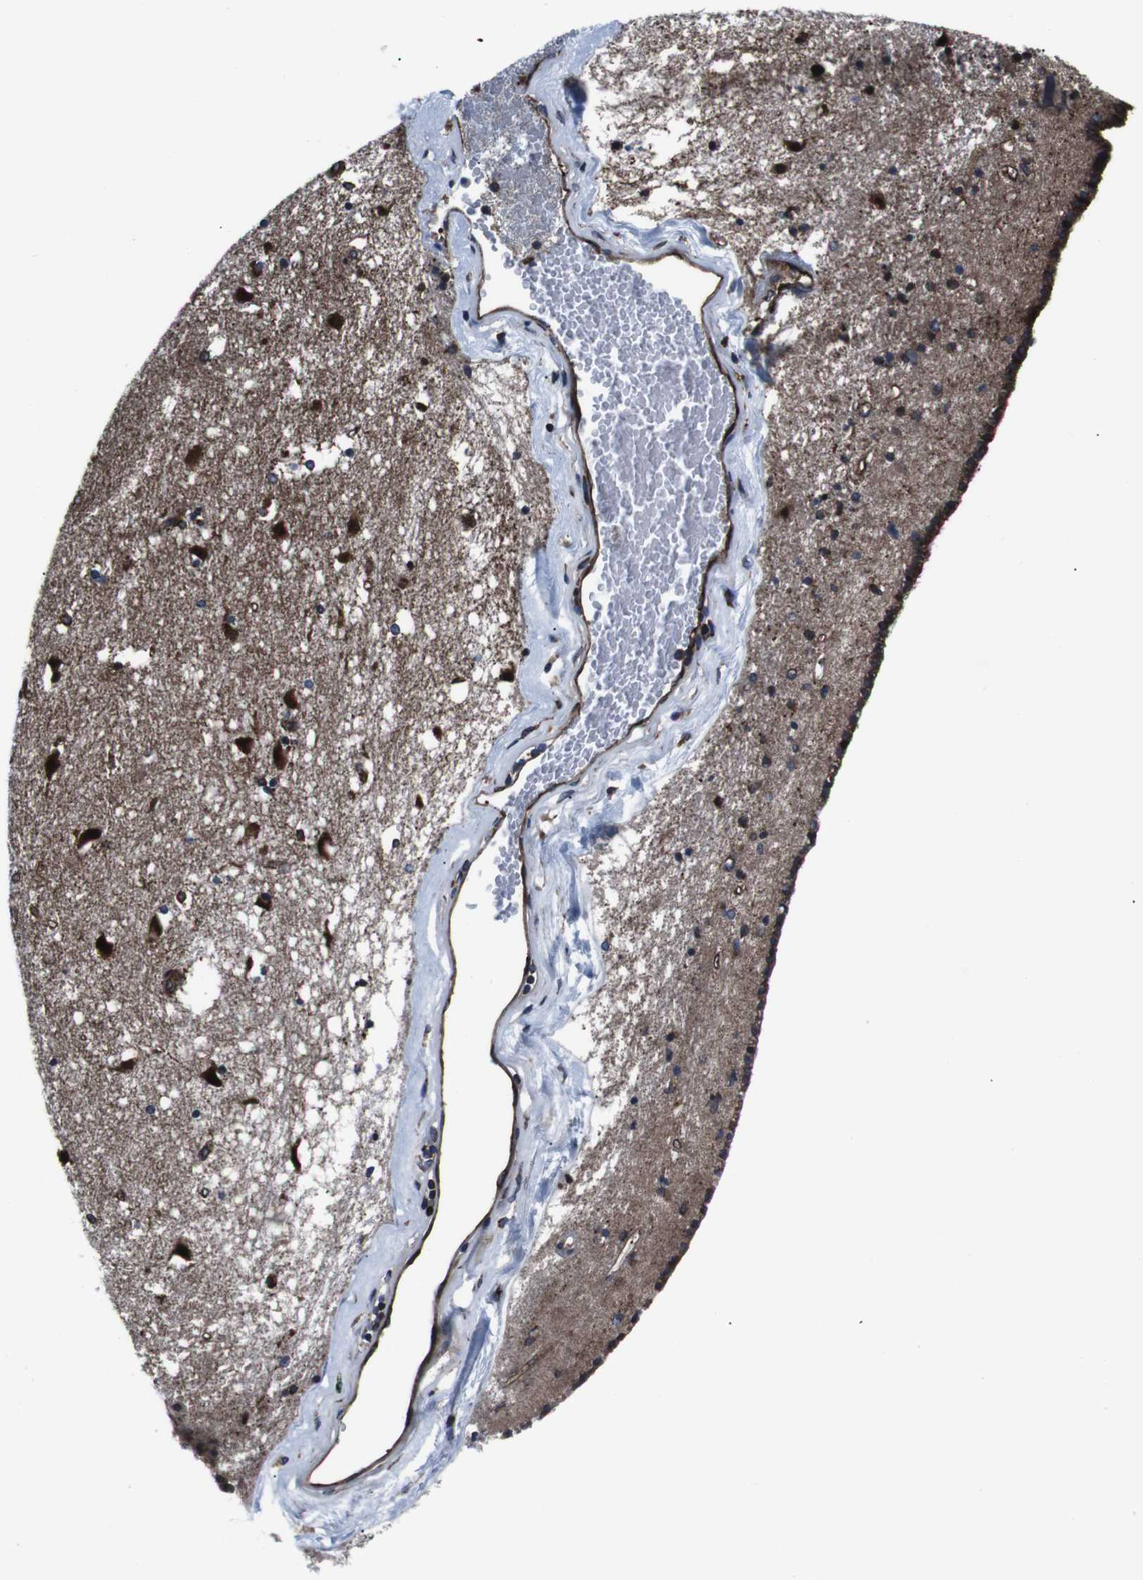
{"staining": {"intensity": "strong", "quantity": ">75%", "location": "cytoplasmic/membranous"}, "tissue": "caudate", "cell_type": "Glial cells", "image_type": "normal", "snomed": [{"axis": "morphology", "description": "Normal tissue, NOS"}, {"axis": "topography", "description": "Lateral ventricle wall"}], "caption": "Brown immunohistochemical staining in normal human caudate displays strong cytoplasmic/membranous positivity in about >75% of glial cells. (DAB (3,3'-diaminobenzidine) IHC with brightfield microscopy, high magnification).", "gene": "EIF4A2", "patient": {"sex": "male", "age": 45}}